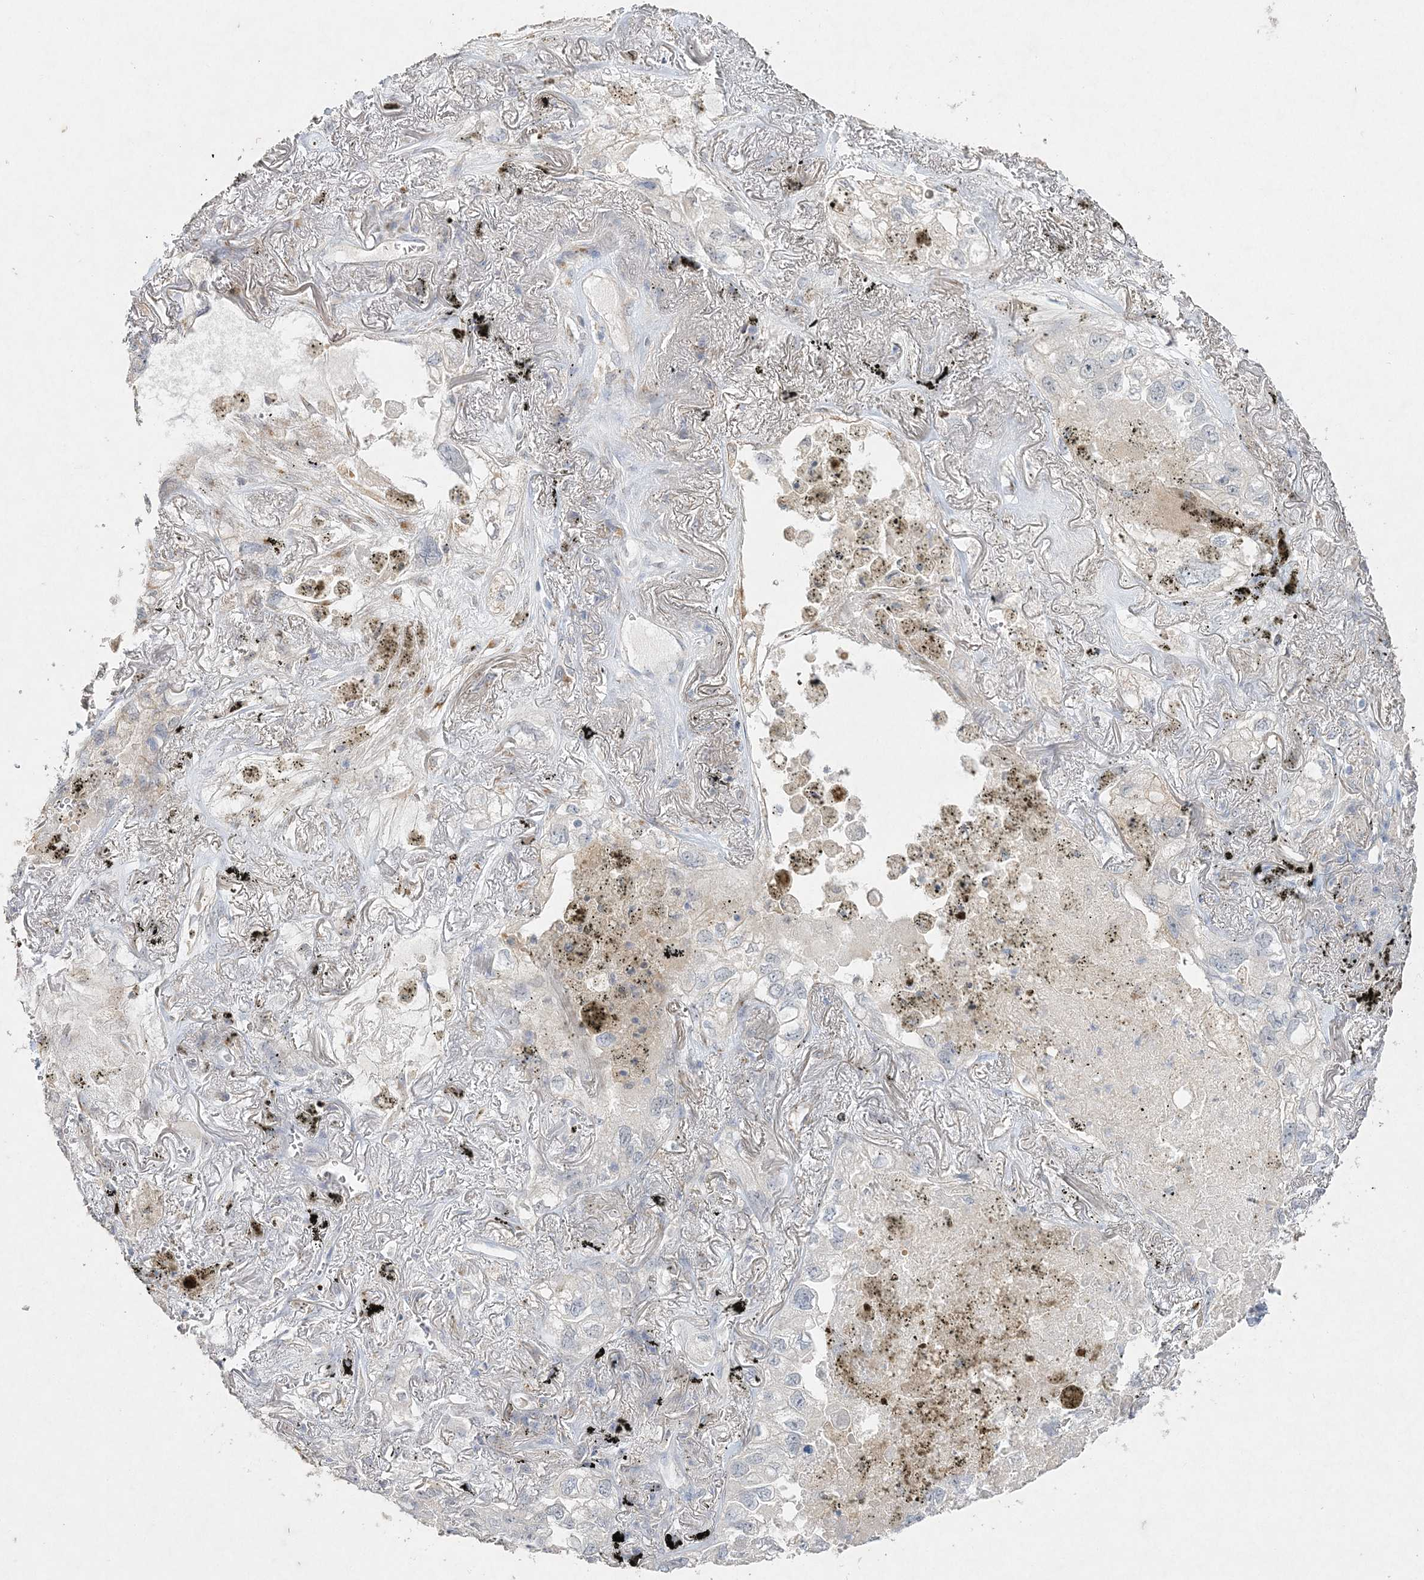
{"staining": {"intensity": "negative", "quantity": "none", "location": "none"}, "tissue": "lung cancer", "cell_type": "Tumor cells", "image_type": "cancer", "snomed": [{"axis": "morphology", "description": "Adenocarcinoma, NOS"}, {"axis": "topography", "description": "Lung"}], "caption": "A high-resolution histopathology image shows immunohistochemistry (IHC) staining of lung adenocarcinoma, which shows no significant expression in tumor cells.", "gene": "MAT2B", "patient": {"sex": "male", "age": 65}}